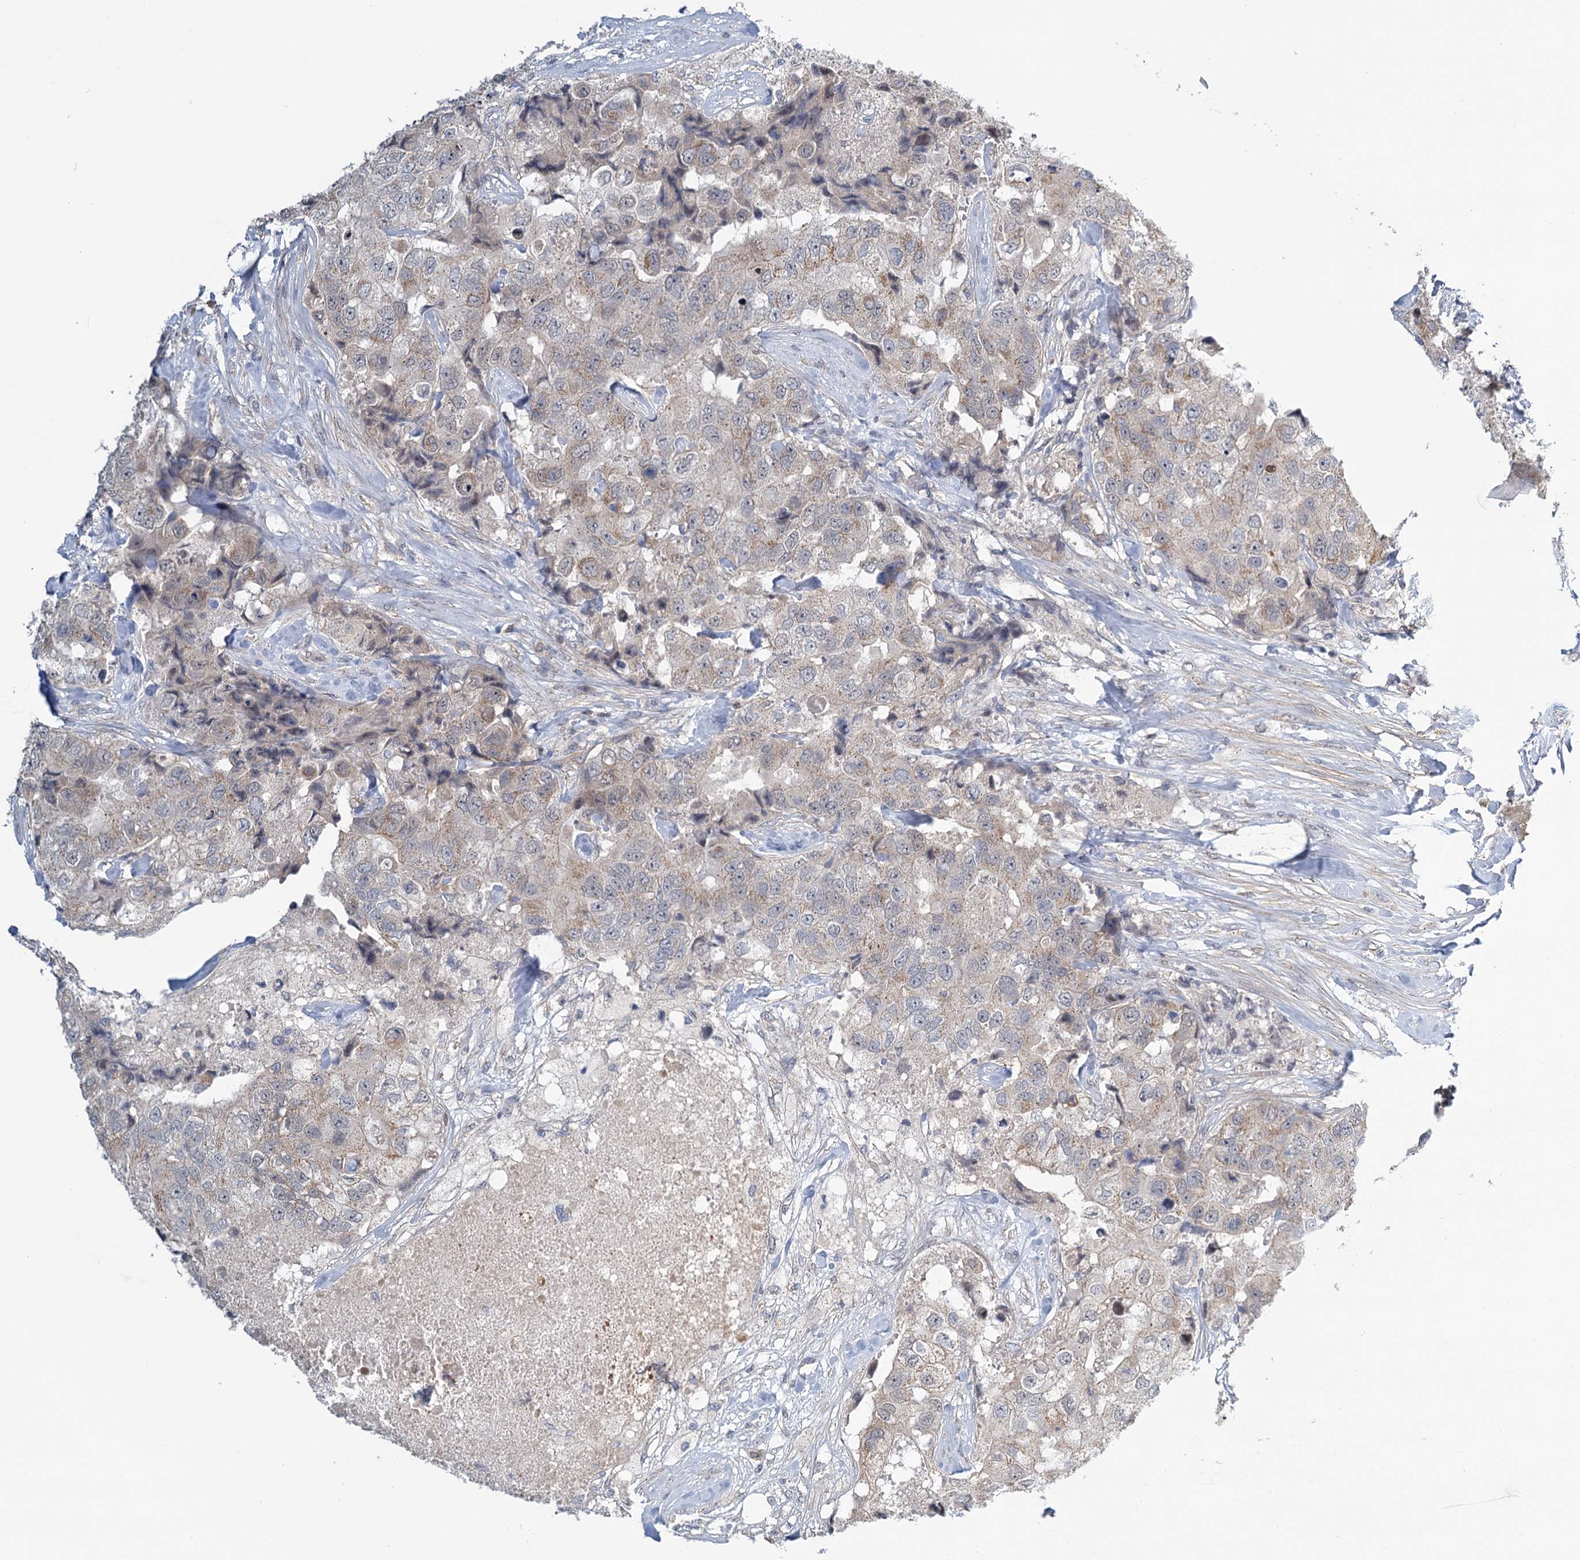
{"staining": {"intensity": "weak", "quantity": "<25%", "location": "cytoplasmic/membranous"}, "tissue": "breast cancer", "cell_type": "Tumor cells", "image_type": "cancer", "snomed": [{"axis": "morphology", "description": "Duct carcinoma"}, {"axis": "topography", "description": "Breast"}], "caption": "Image shows no significant protein positivity in tumor cells of invasive ductal carcinoma (breast).", "gene": "STAP1", "patient": {"sex": "female", "age": 62}}